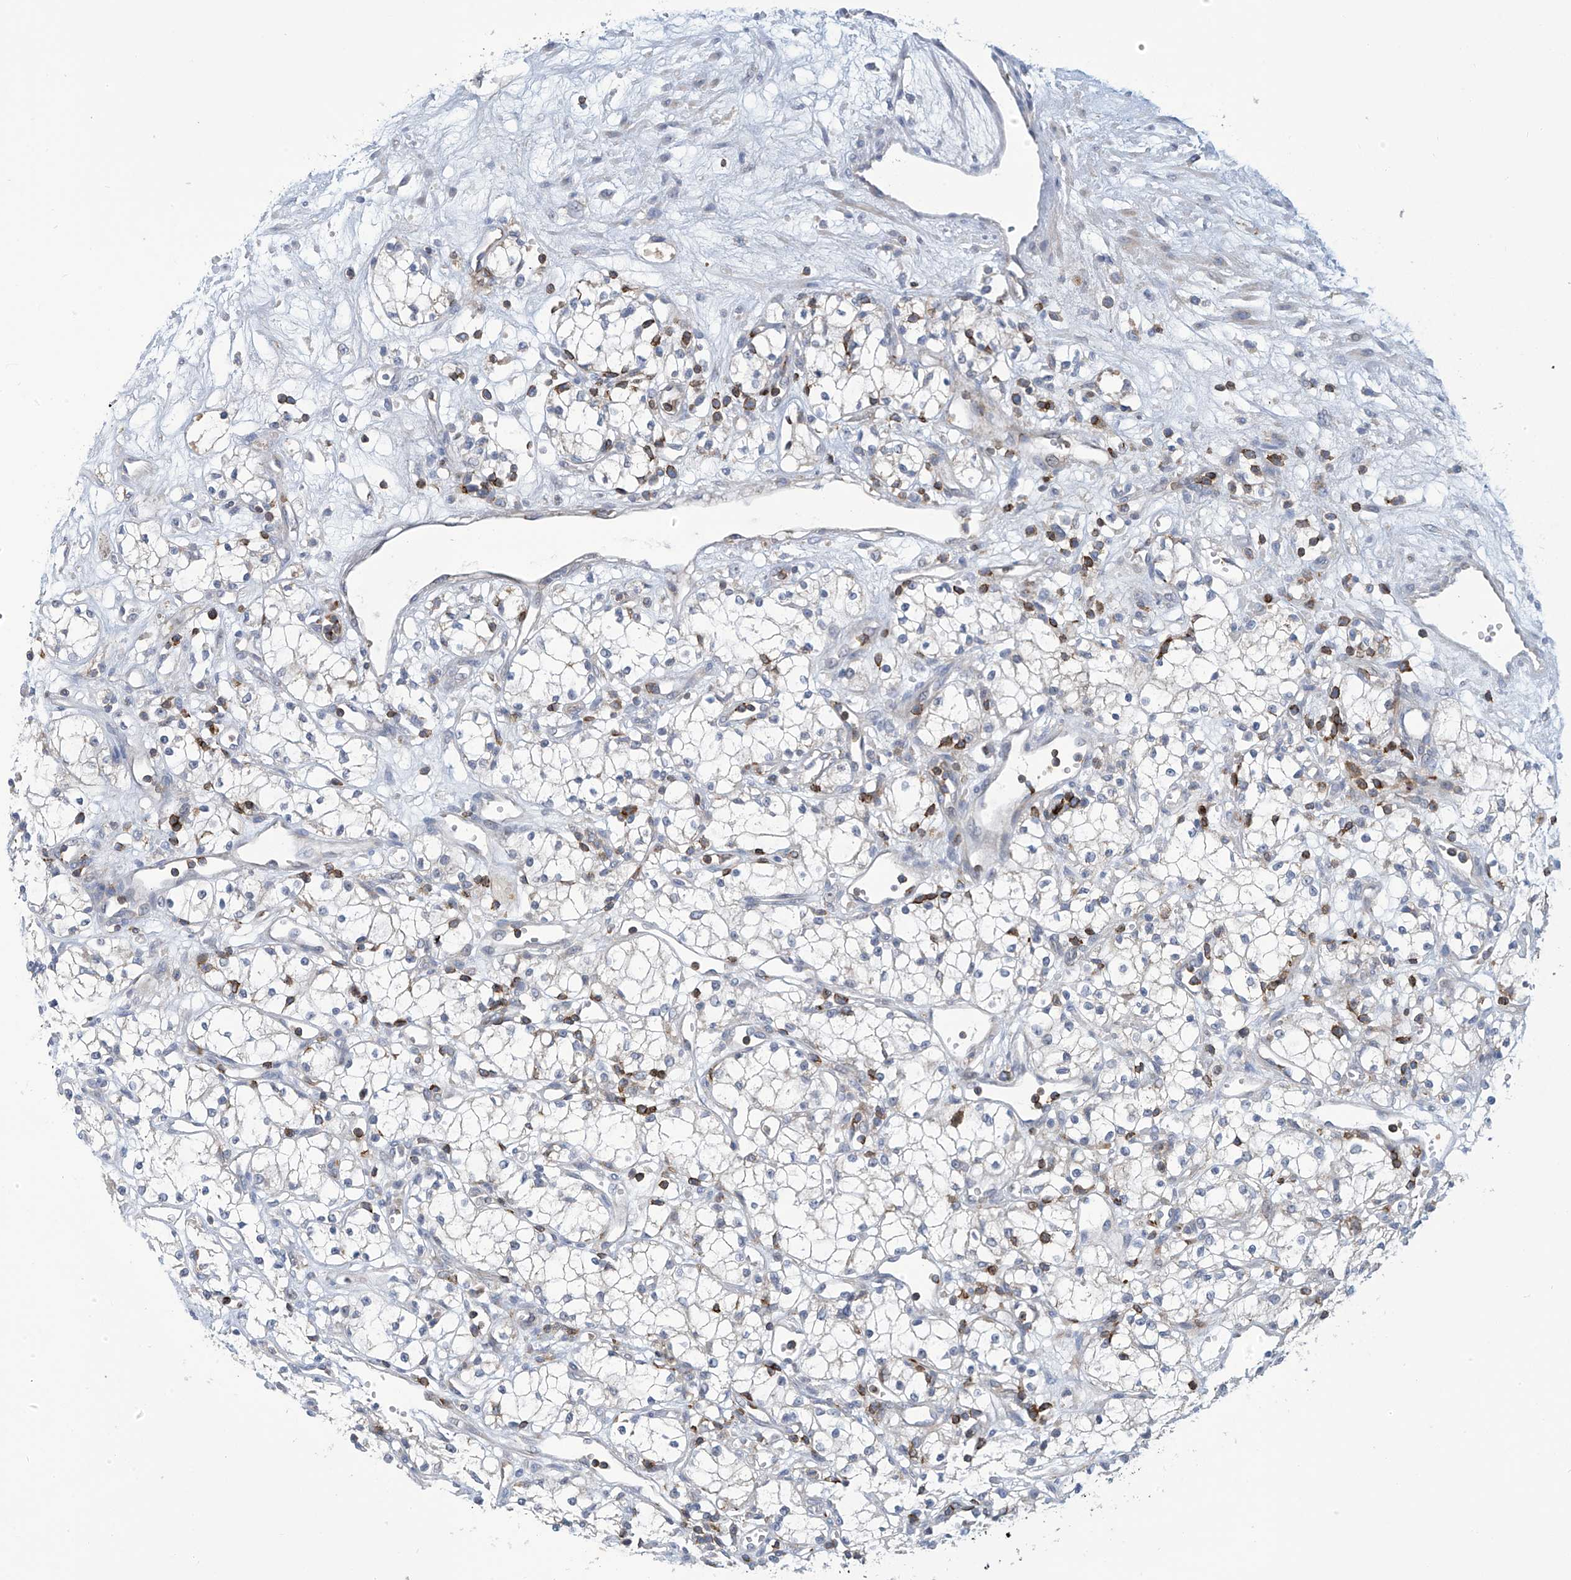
{"staining": {"intensity": "negative", "quantity": "none", "location": "none"}, "tissue": "renal cancer", "cell_type": "Tumor cells", "image_type": "cancer", "snomed": [{"axis": "morphology", "description": "Adenocarcinoma, NOS"}, {"axis": "topography", "description": "Kidney"}], "caption": "A micrograph of renal cancer (adenocarcinoma) stained for a protein exhibits no brown staining in tumor cells.", "gene": "IBA57", "patient": {"sex": "male", "age": 59}}